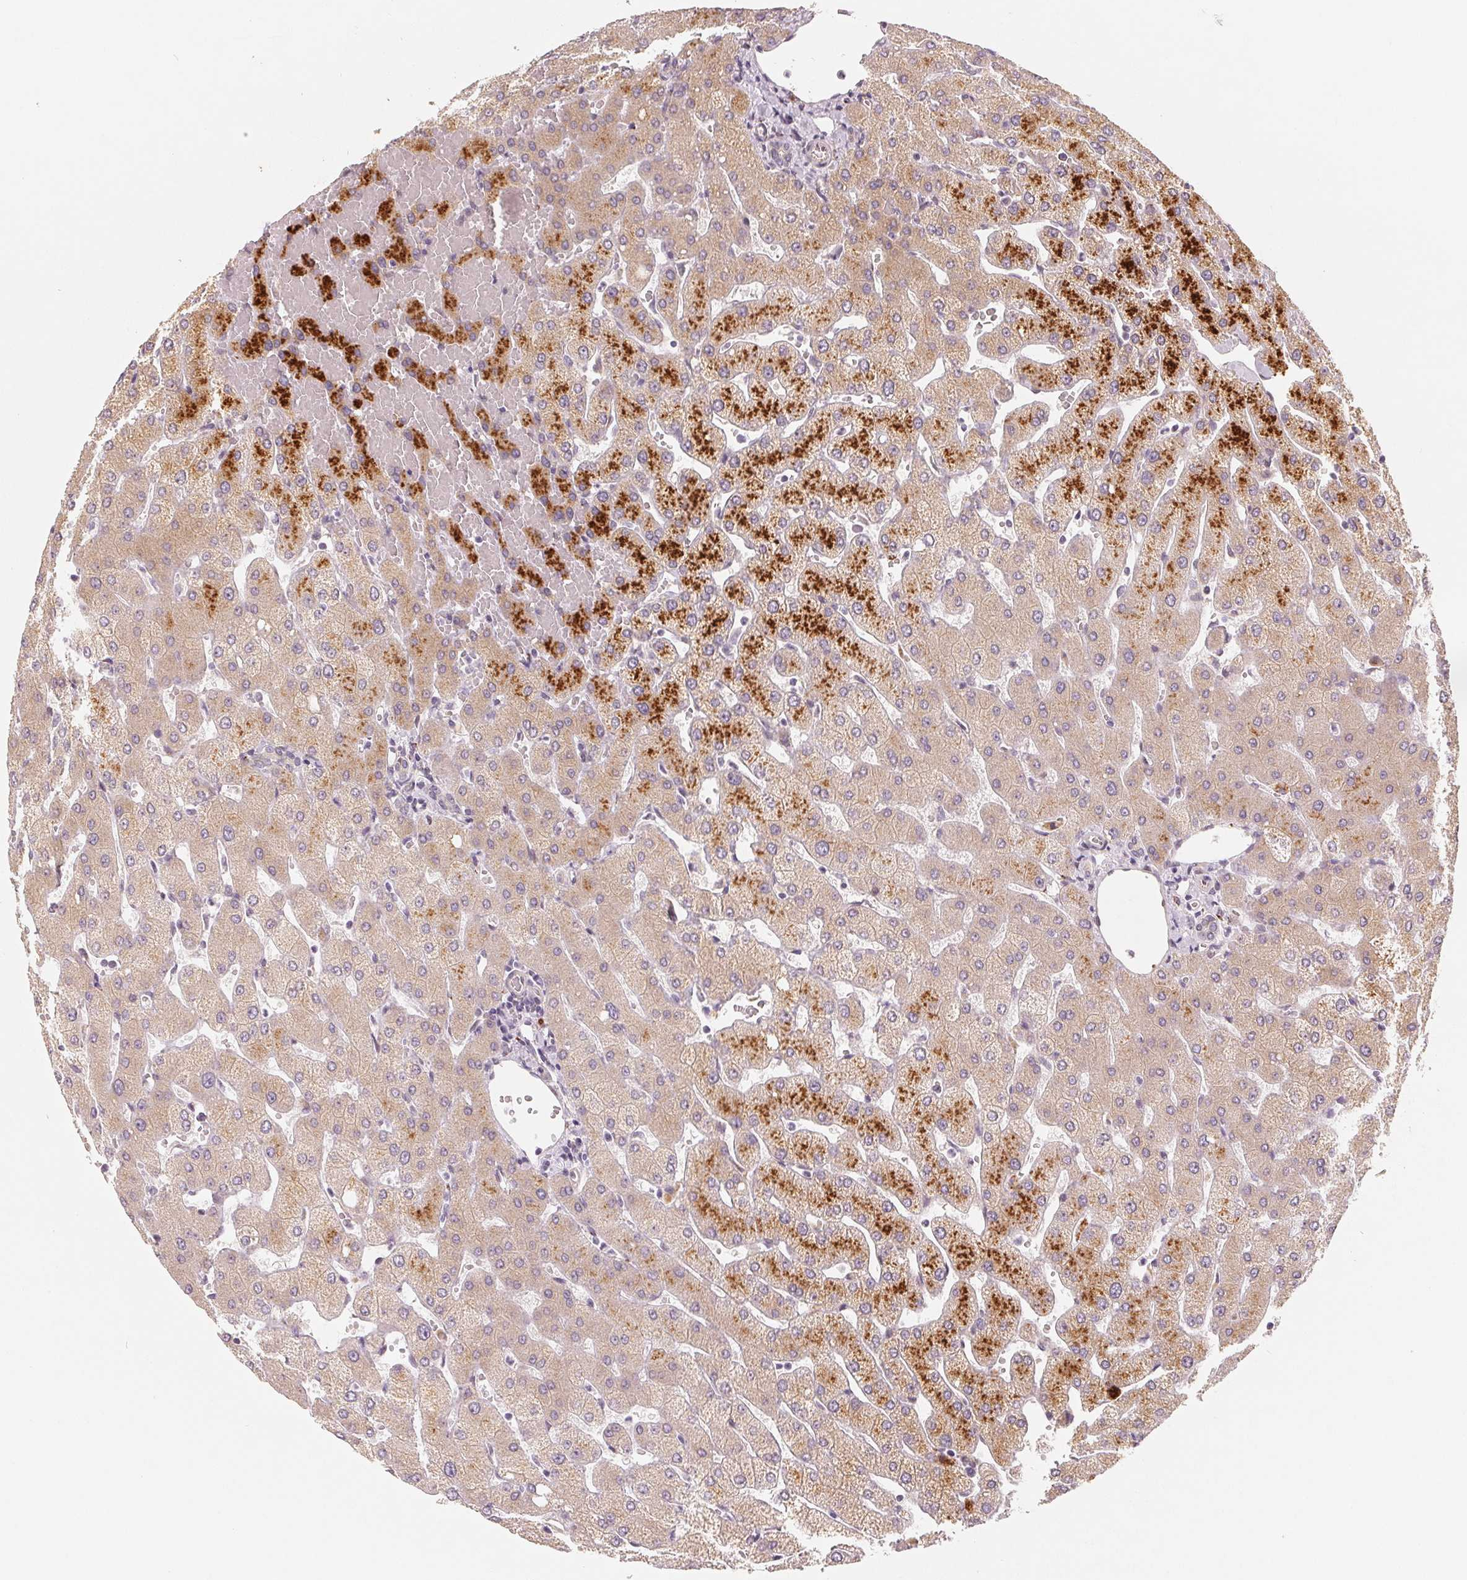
{"staining": {"intensity": "negative", "quantity": "none", "location": "none"}, "tissue": "liver", "cell_type": "Cholangiocytes", "image_type": "normal", "snomed": [{"axis": "morphology", "description": "Normal tissue, NOS"}, {"axis": "topography", "description": "Liver"}], "caption": "High power microscopy histopathology image of an immunohistochemistry (IHC) image of normal liver, revealing no significant positivity in cholangiocytes.", "gene": "TMSB15B", "patient": {"sex": "female", "age": 54}}